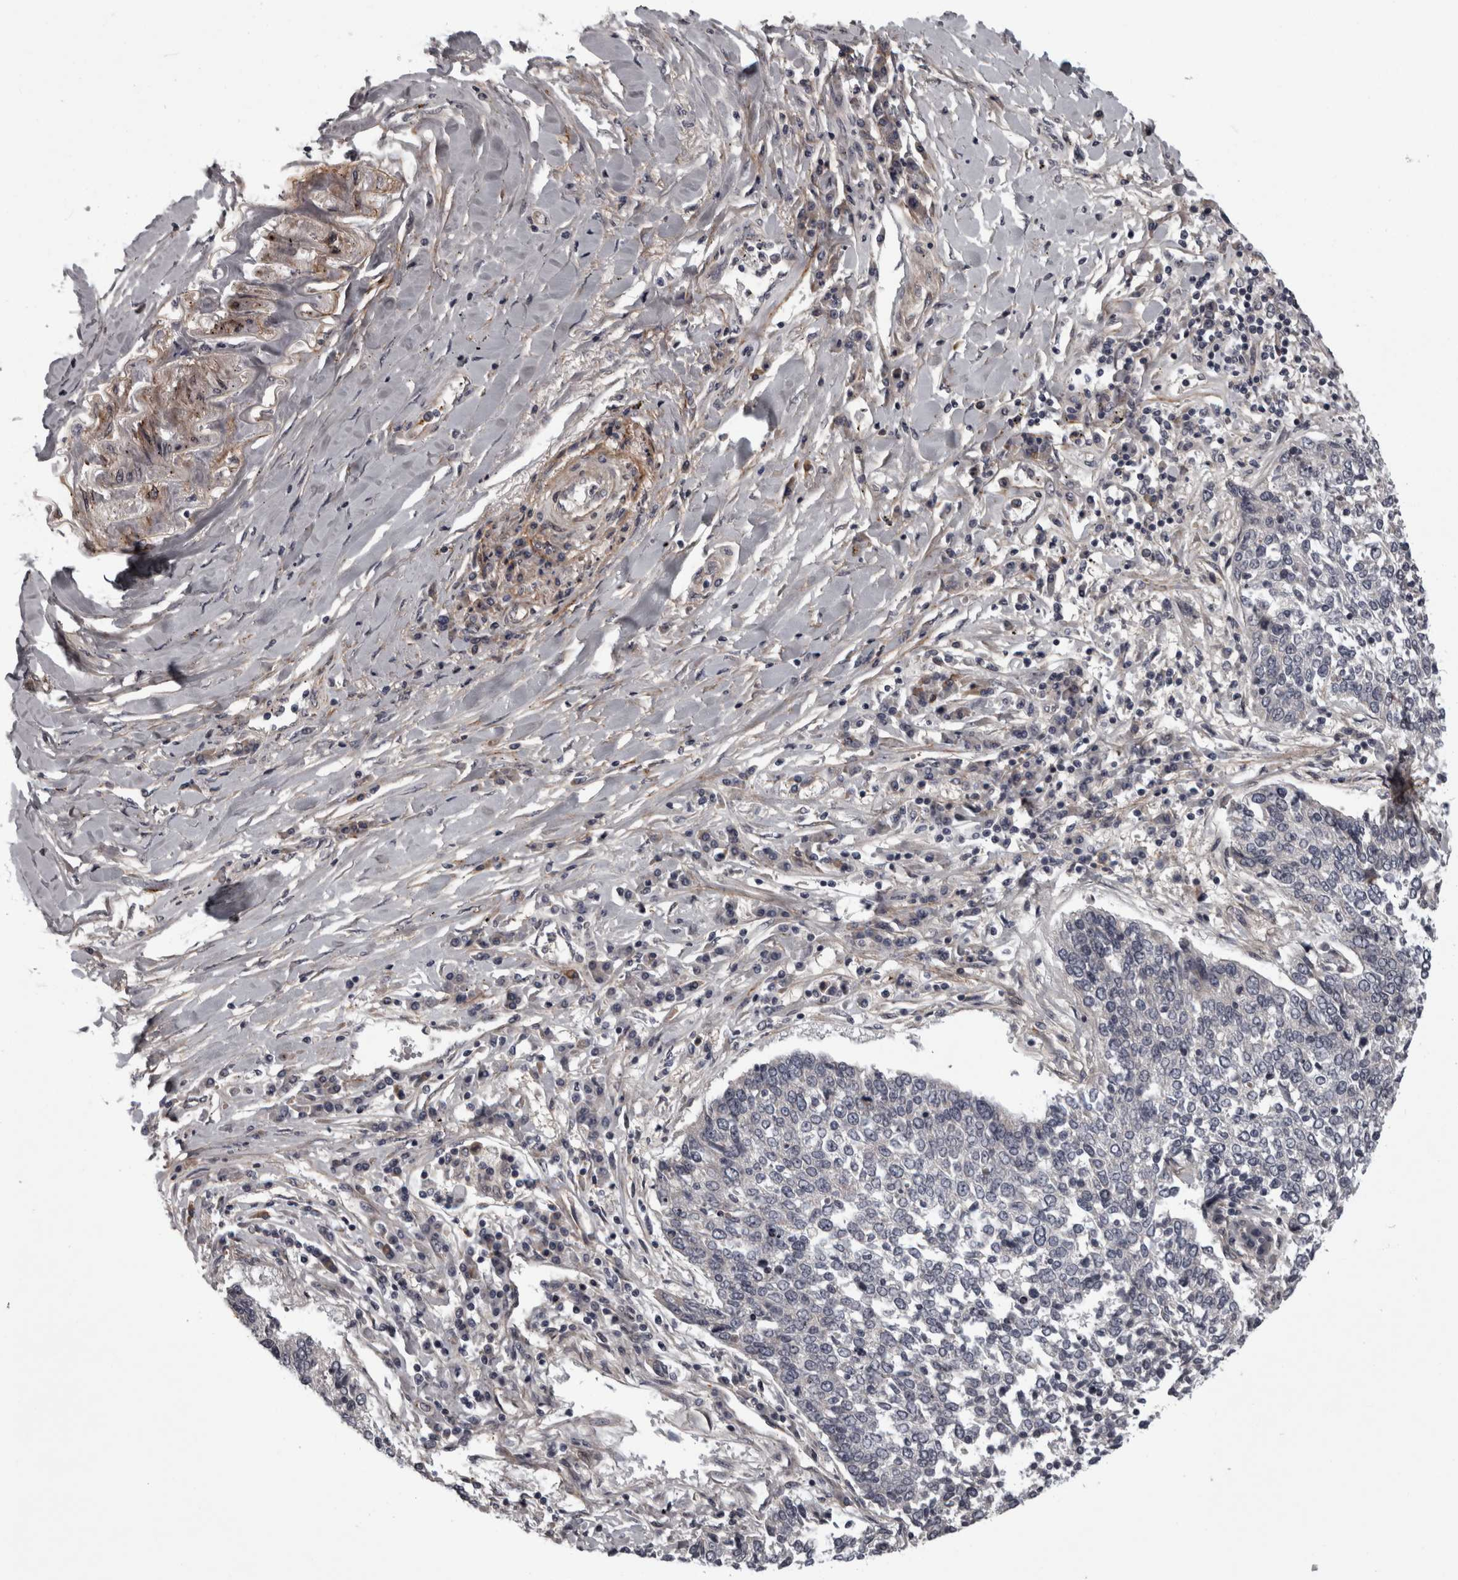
{"staining": {"intensity": "negative", "quantity": "none", "location": "none"}, "tissue": "lung cancer", "cell_type": "Tumor cells", "image_type": "cancer", "snomed": [{"axis": "morphology", "description": "Normal tissue, NOS"}, {"axis": "morphology", "description": "Squamous cell carcinoma, NOS"}, {"axis": "topography", "description": "Cartilage tissue"}, {"axis": "topography", "description": "Bronchus"}, {"axis": "topography", "description": "Lung"}, {"axis": "topography", "description": "Peripheral nerve tissue"}], "caption": "This is an immunohistochemistry image of squamous cell carcinoma (lung). There is no staining in tumor cells.", "gene": "RSU1", "patient": {"sex": "female", "age": 49}}